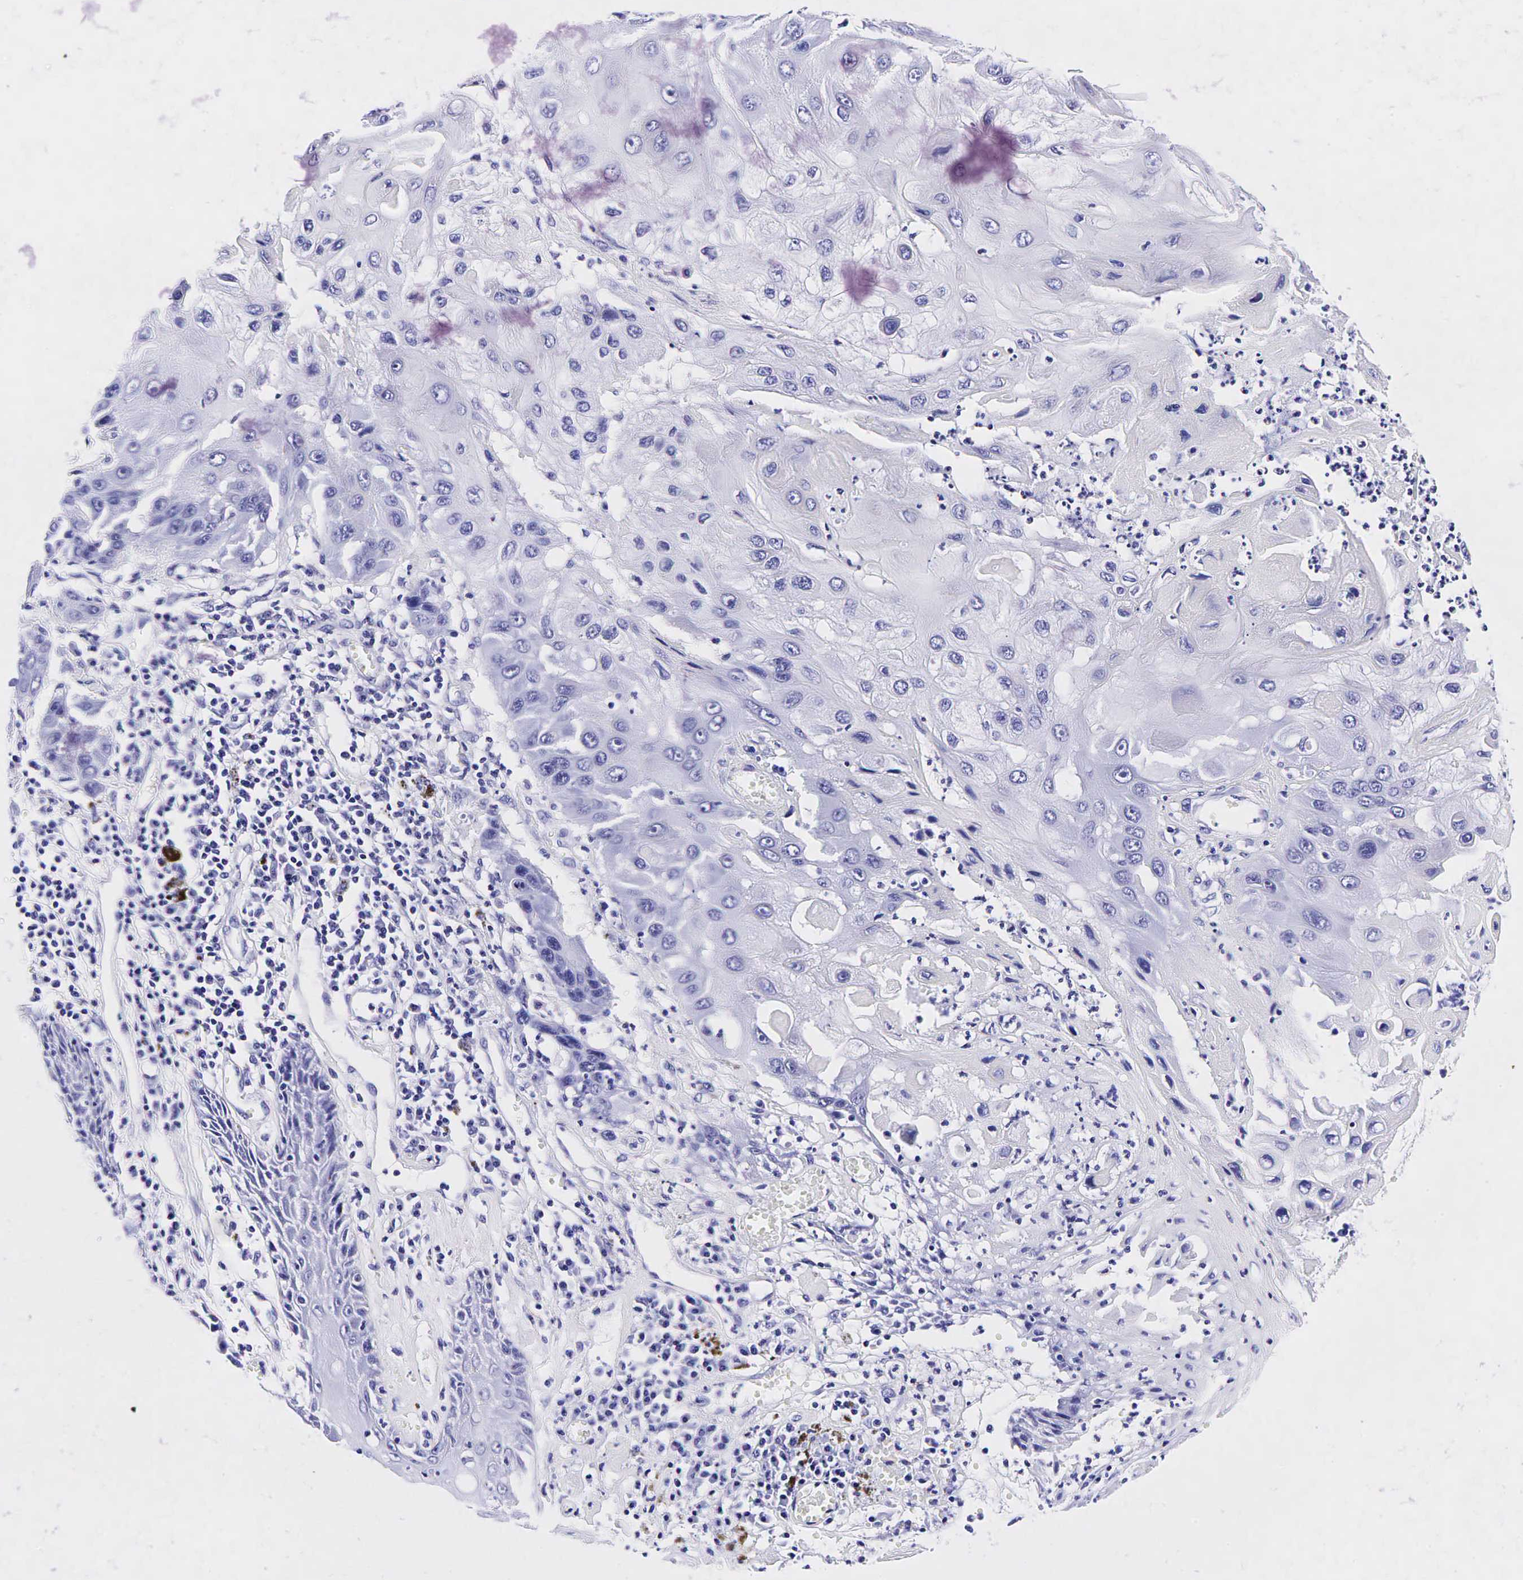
{"staining": {"intensity": "negative", "quantity": "none", "location": "none"}, "tissue": "skin cancer", "cell_type": "Tumor cells", "image_type": "cancer", "snomed": [{"axis": "morphology", "description": "Squamous cell carcinoma, NOS"}, {"axis": "topography", "description": "Skin"}, {"axis": "topography", "description": "Anal"}], "caption": "Skin cancer (squamous cell carcinoma) was stained to show a protein in brown. There is no significant positivity in tumor cells.", "gene": "GAST", "patient": {"sex": "male", "age": 61}}